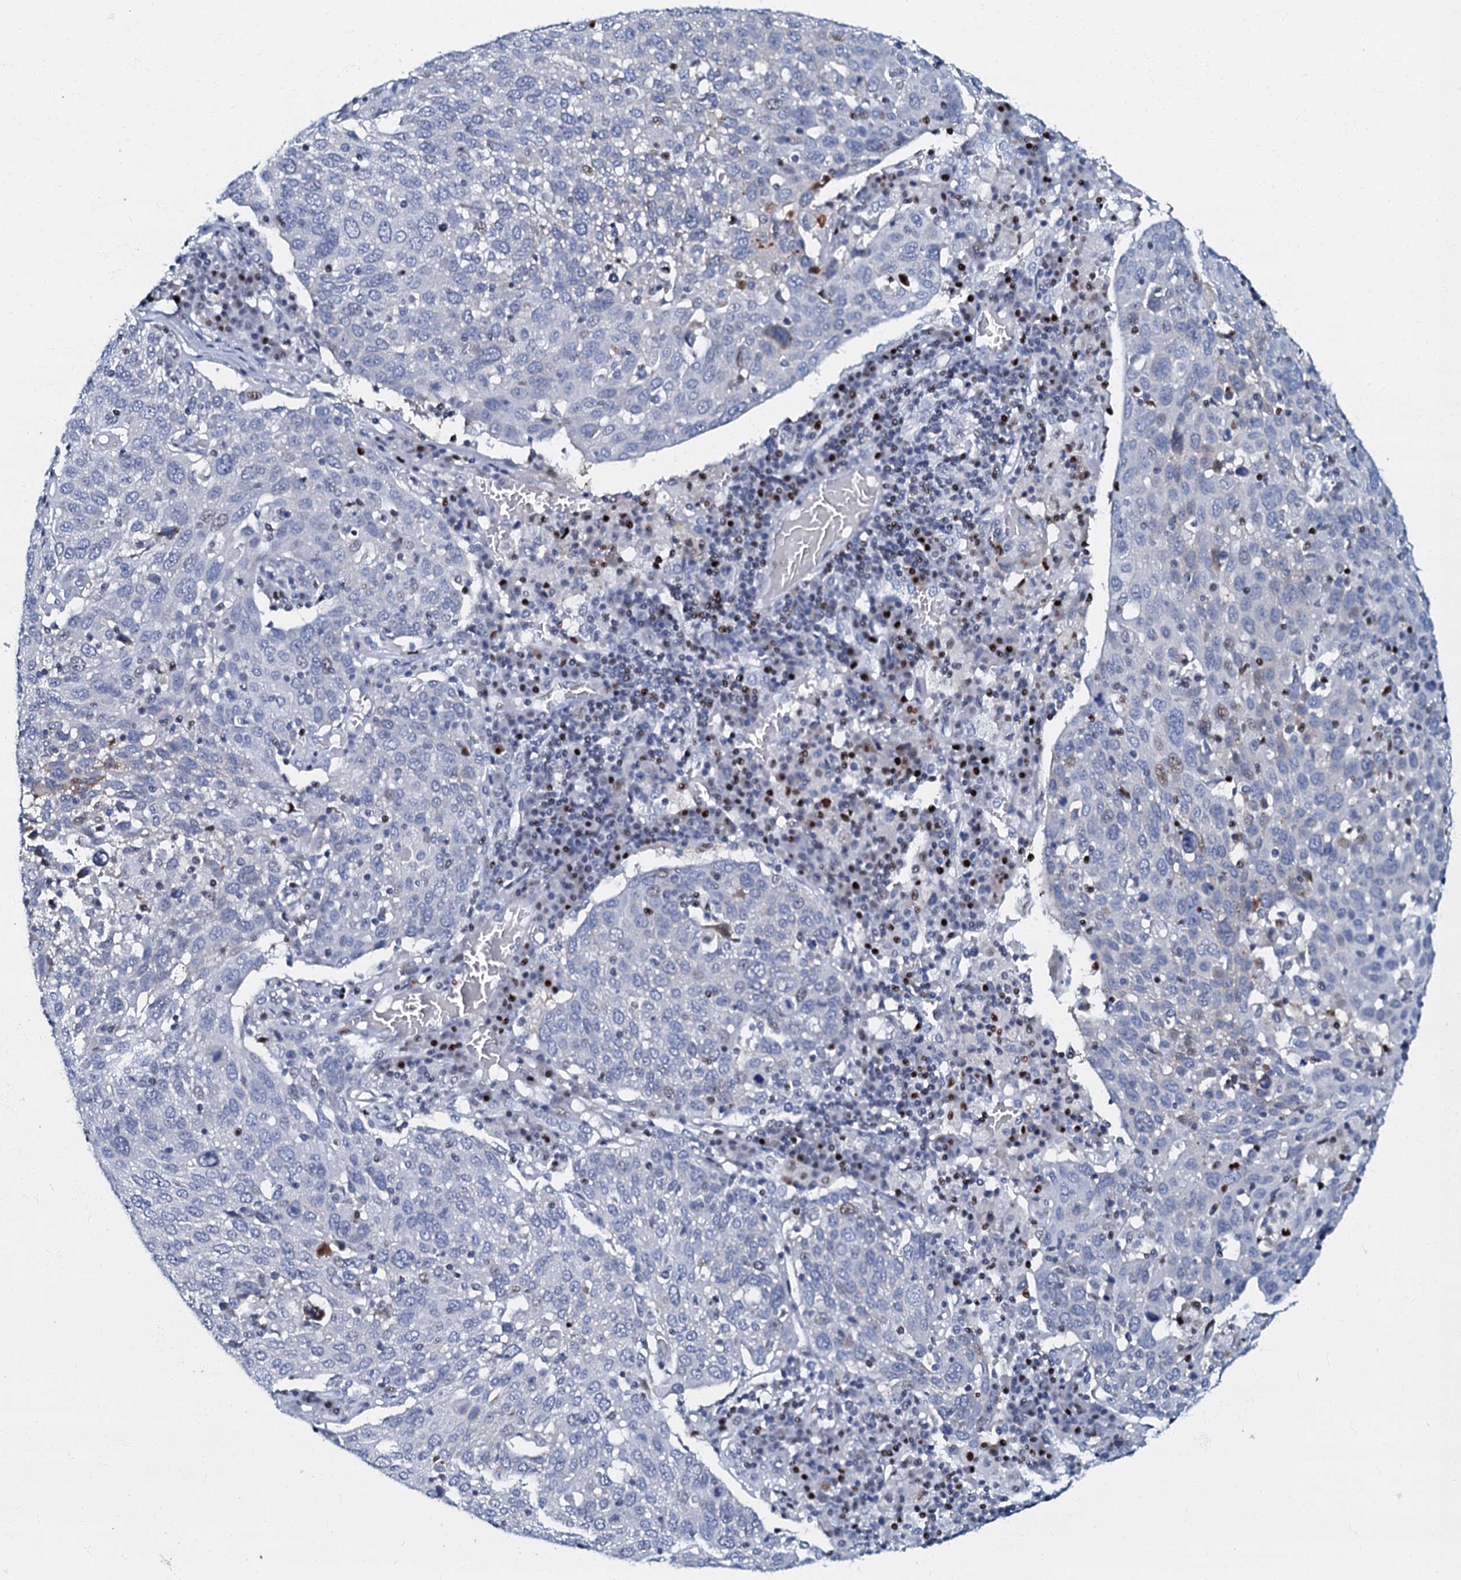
{"staining": {"intensity": "negative", "quantity": "none", "location": "none"}, "tissue": "lung cancer", "cell_type": "Tumor cells", "image_type": "cancer", "snomed": [{"axis": "morphology", "description": "Squamous cell carcinoma, NOS"}, {"axis": "topography", "description": "Lung"}], "caption": "The micrograph demonstrates no staining of tumor cells in lung squamous cell carcinoma.", "gene": "MFSD5", "patient": {"sex": "male", "age": 65}}